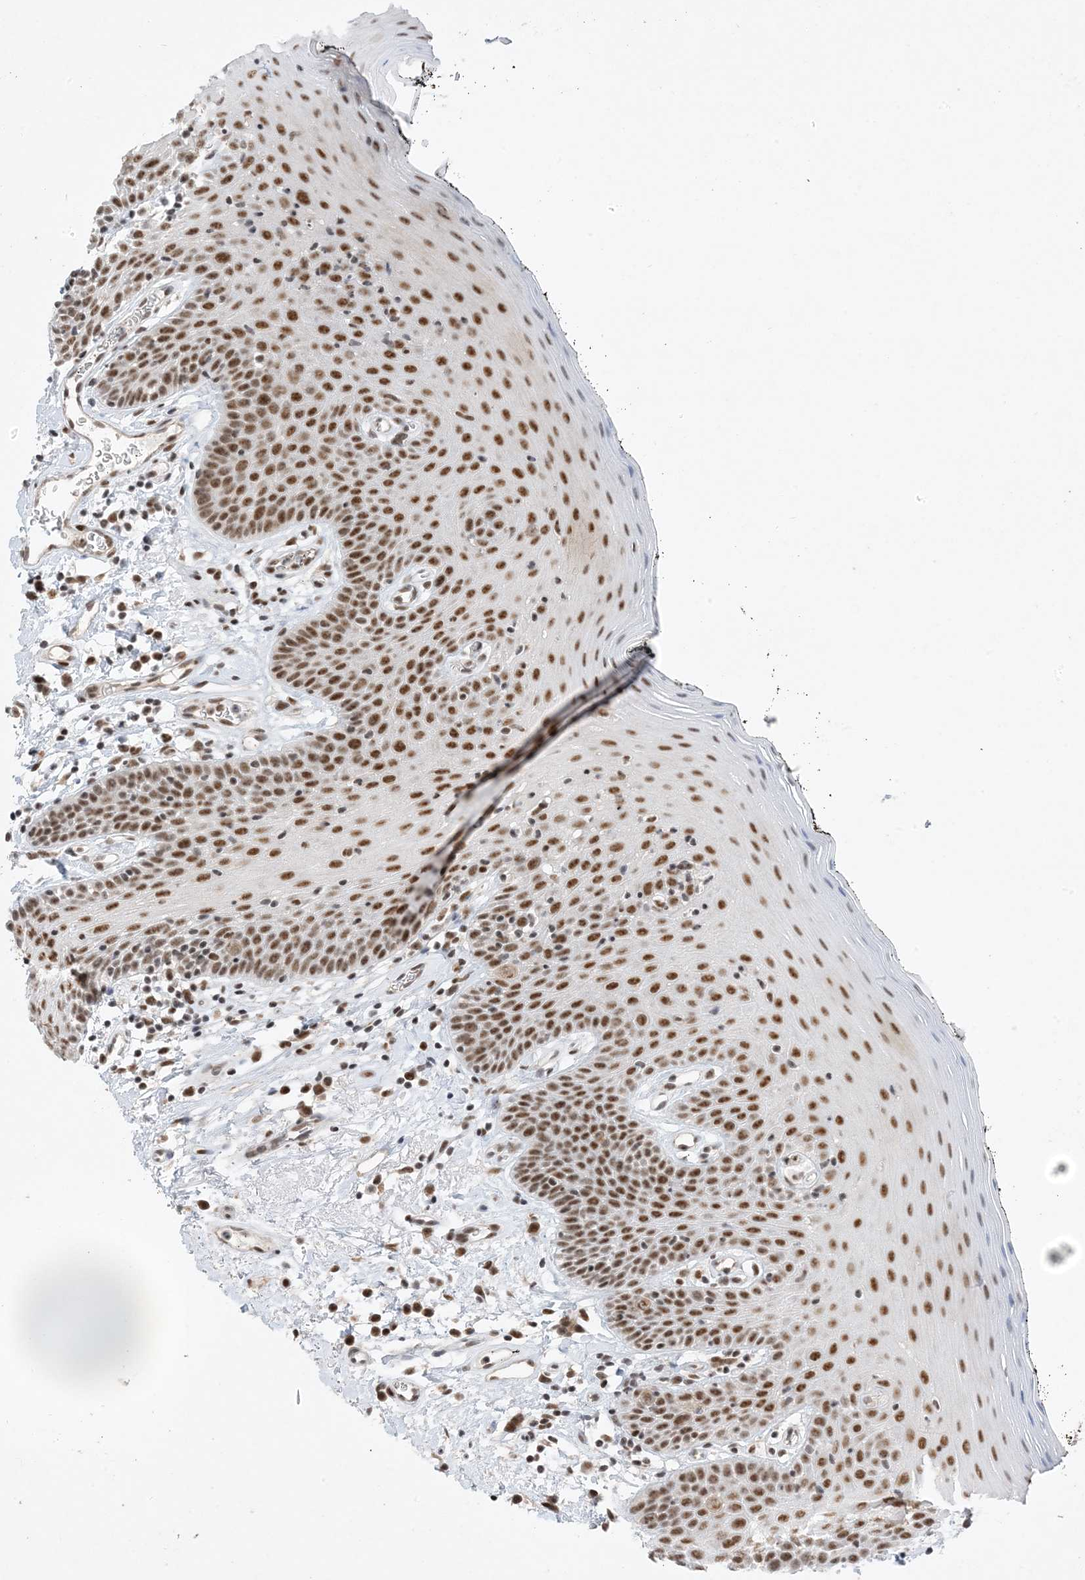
{"staining": {"intensity": "strong", "quantity": ">75%", "location": "nuclear"}, "tissue": "oral mucosa", "cell_type": "Squamous epithelial cells", "image_type": "normal", "snomed": [{"axis": "morphology", "description": "Normal tissue, NOS"}, {"axis": "topography", "description": "Oral tissue"}], "caption": "IHC of benign human oral mucosa exhibits high levels of strong nuclear staining in approximately >75% of squamous epithelial cells. (brown staining indicates protein expression, while blue staining denotes nuclei).", "gene": "SF3A3", "patient": {"sex": "male", "age": 74}}